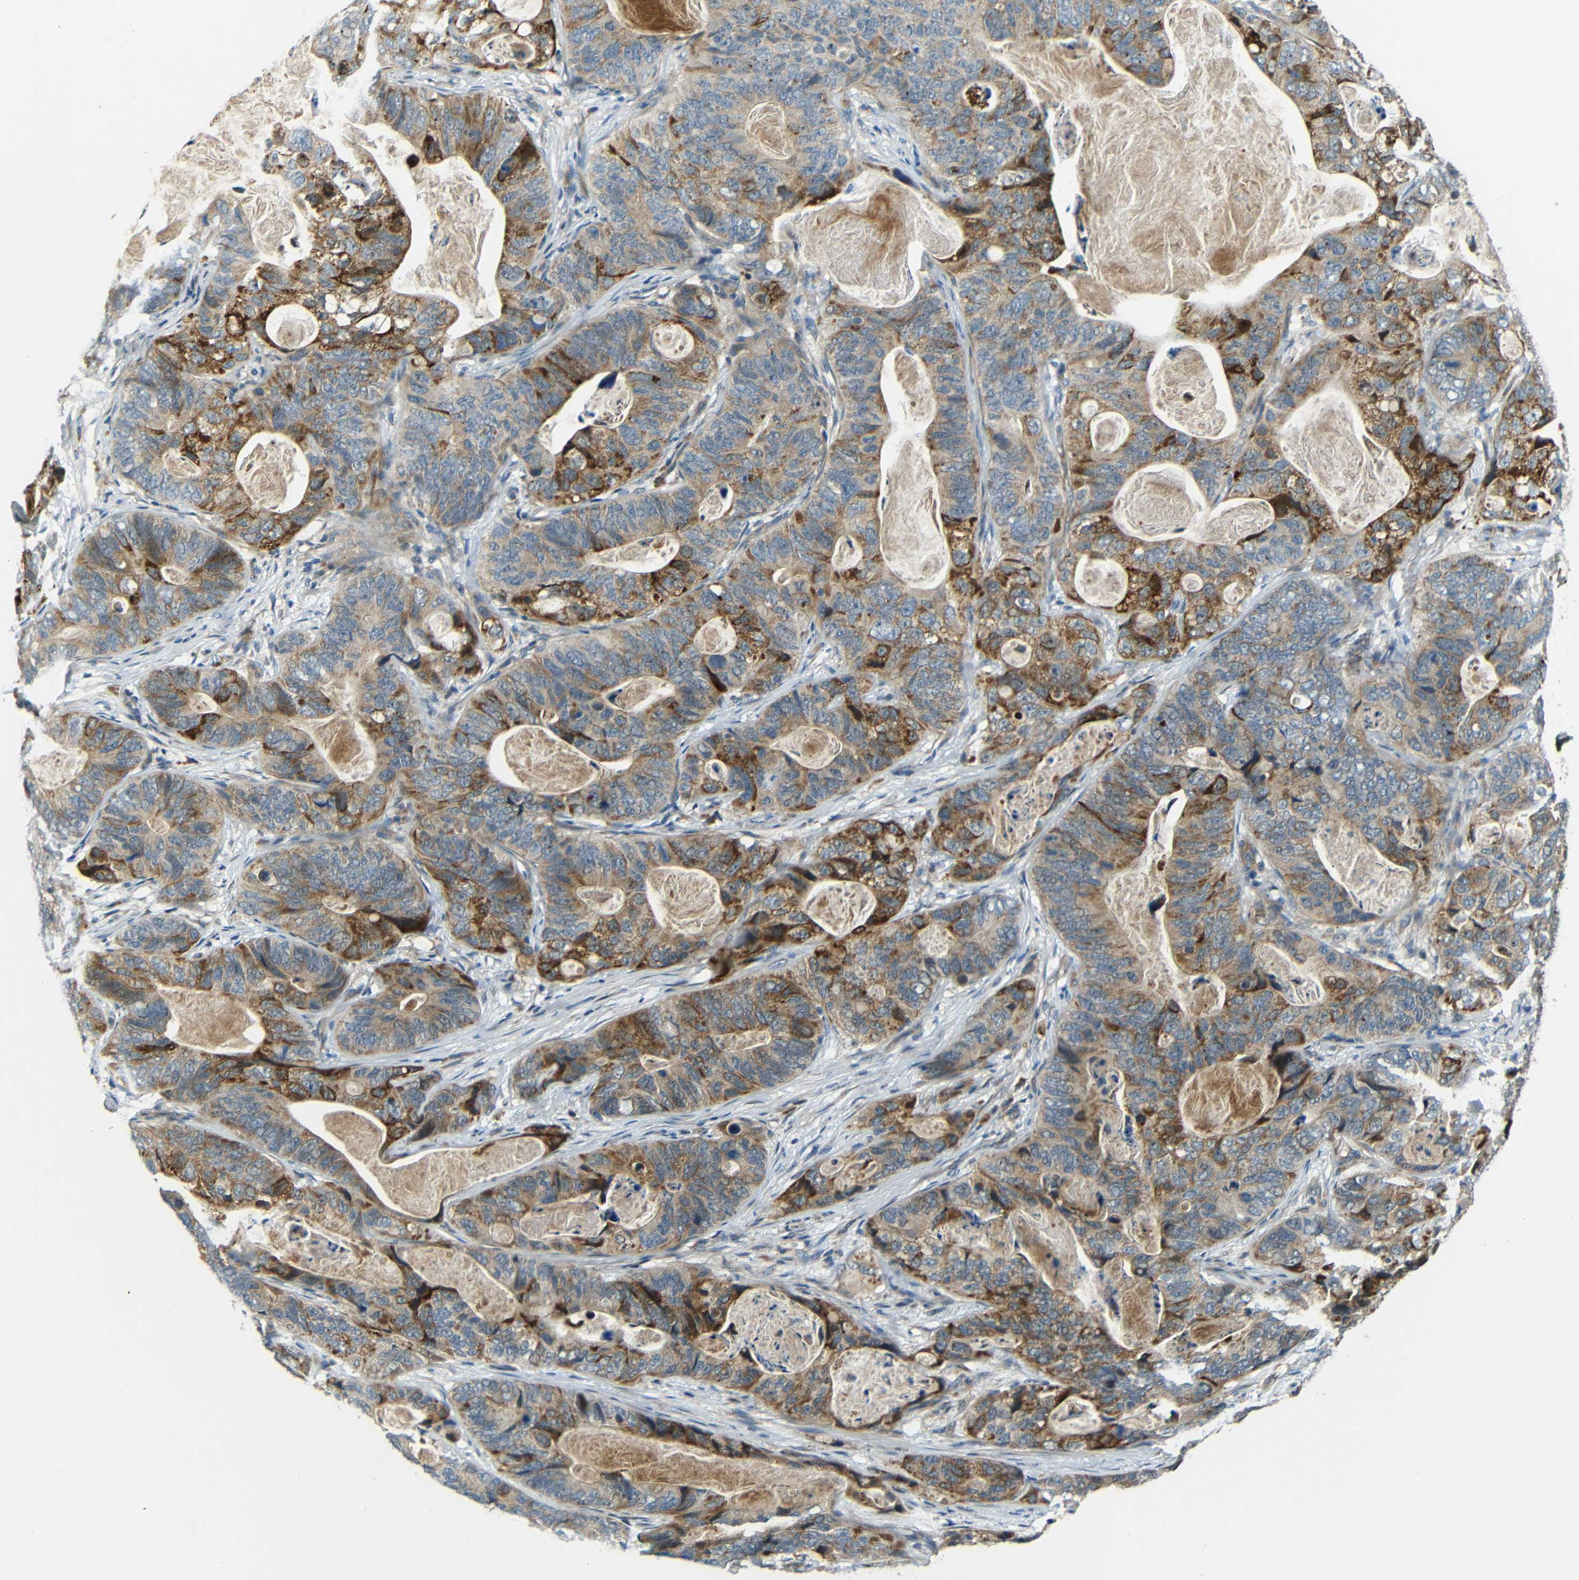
{"staining": {"intensity": "moderate", "quantity": ">75%", "location": "cytoplasmic/membranous"}, "tissue": "stomach cancer", "cell_type": "Tumor cells", "image_type": "cancer", "snomed": [{"axis": "morphology", "description": "Adenocarcinoma, NOS"}, {"axis": "topography", "description": "Stomach"}], "caption": "Stomach cancer stained with a brown dye demonstrates moderate cytoplasmic/membranous positive expression in about >75% of tumor cells.", "gene": "FNDC3A", "patient": {"sex": "female", "age": 89}}